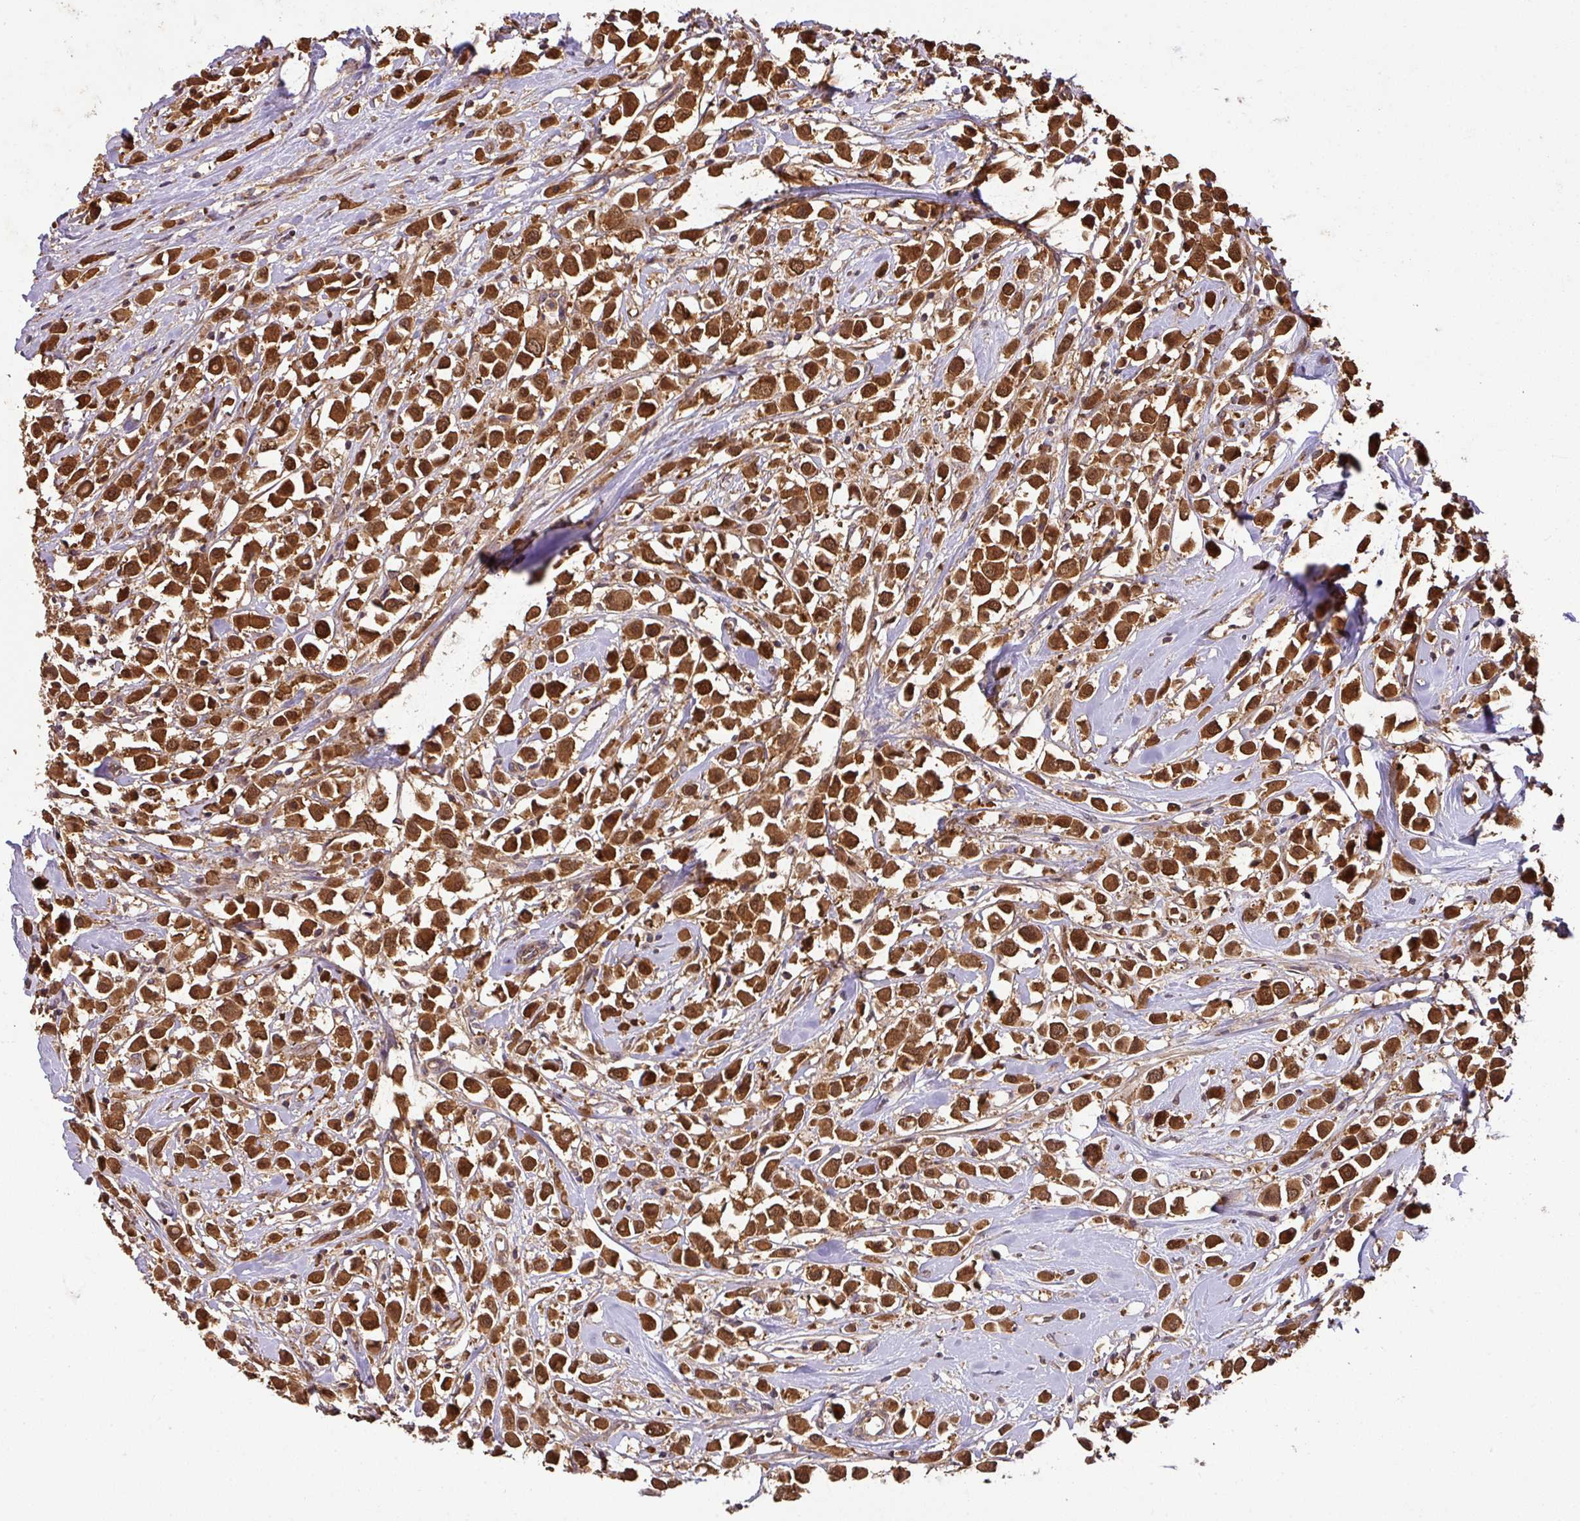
{"staining": {"intensity": "strong", "quantity": ">75%", "location": "cytoplasmic/membranous"}, "tissue": "breast cancer", "cell_type": "Tumor cells", "image_type": "cancer", "snomed": [{"axis": "morphology", "description": "Duct carcinoma"}, {"axis": "topography", "description": "Breast"}], "caption": "This is an image of IHC staining of breast cancer (intraductal carcinoma), which shows strong staining in the cytoplasmic/membranous of tumor cells.", "gene": "GSPT1", "patient": {"sex": "female", "age": 61}}